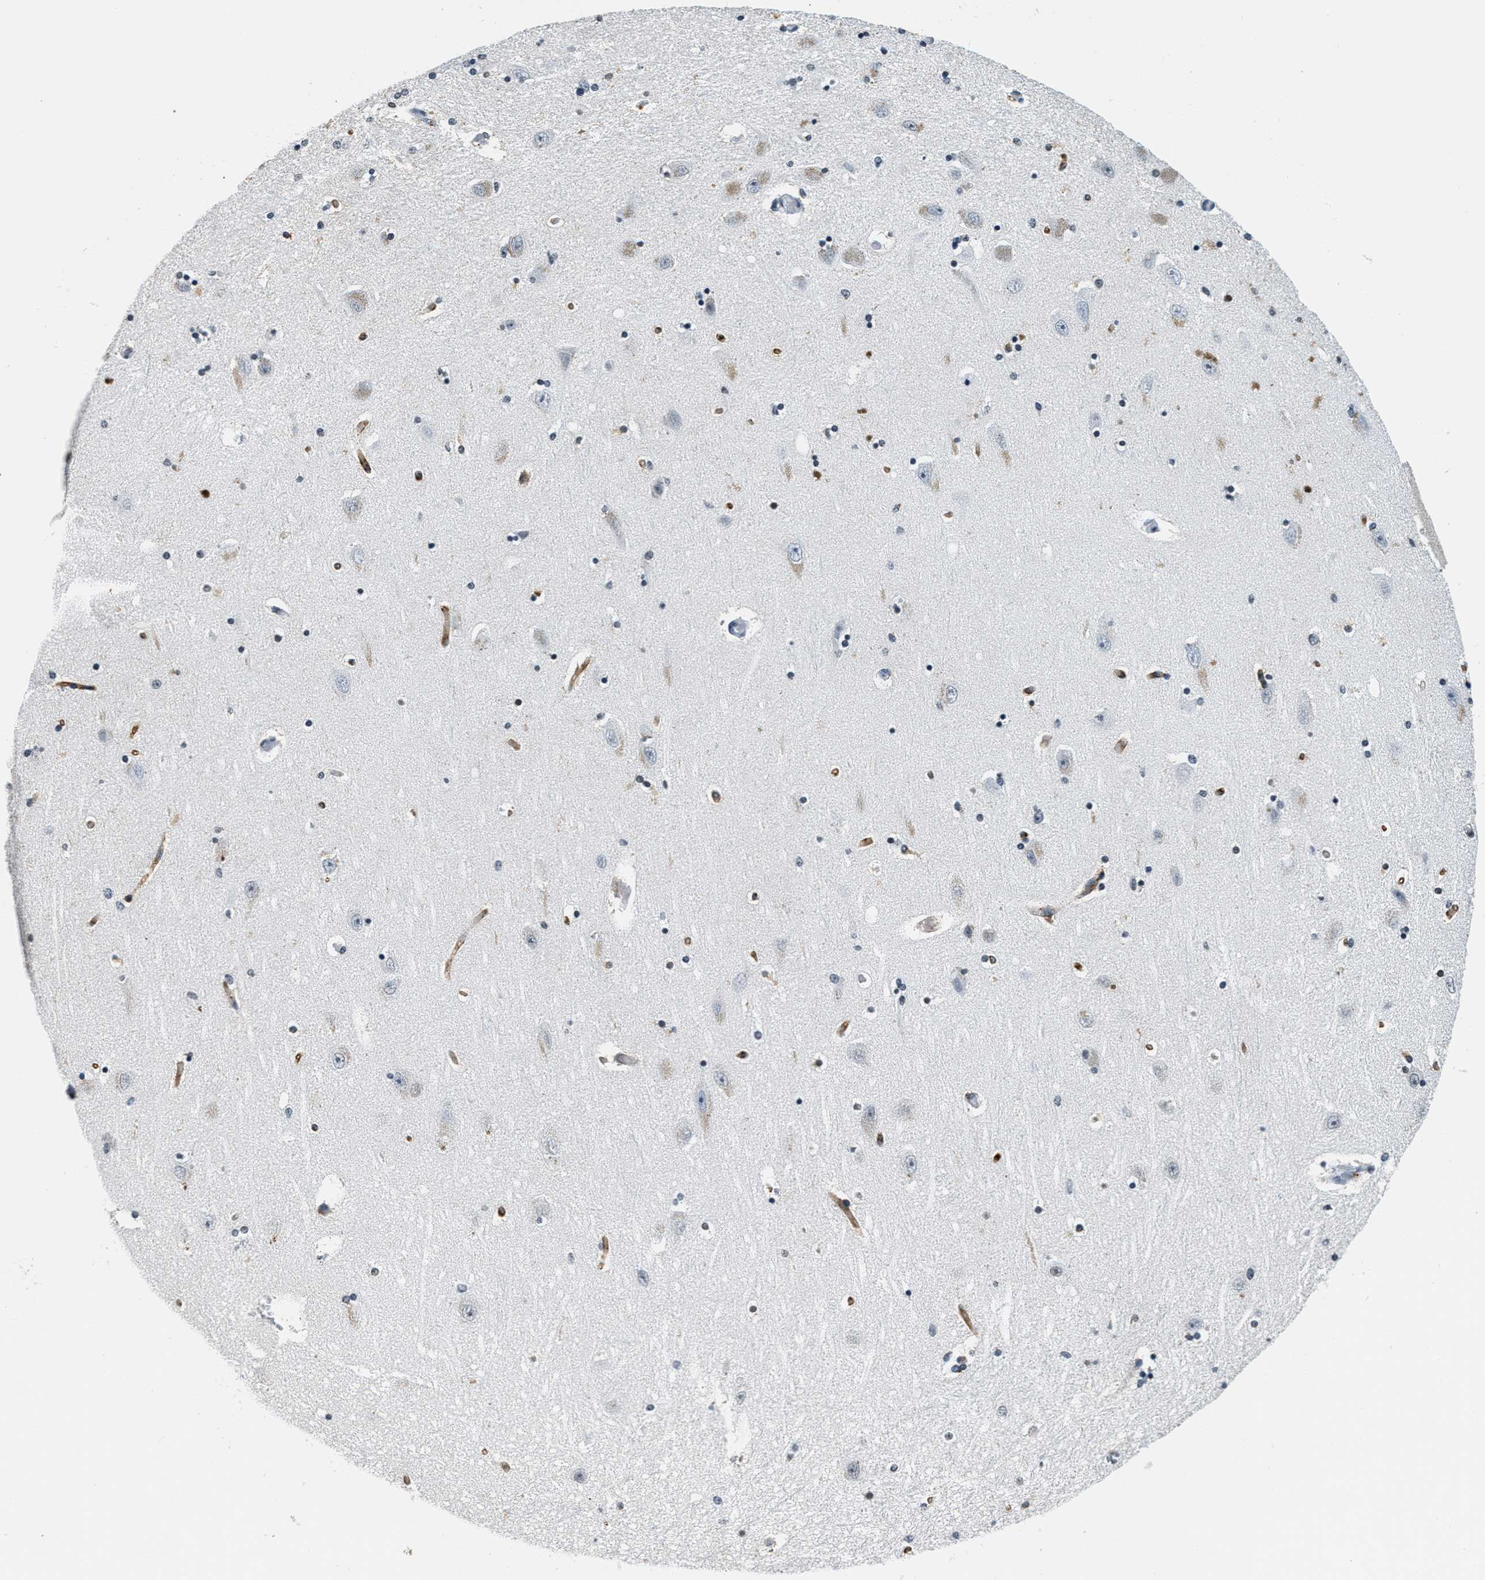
{"staining": {"intensity": "negative", "quantity": "none", "location": "none"}, "tissue": "hippocampus", "cell_type": "Glial cells", "image_type": "normal", "snomed": [{"axis": "morphology", "description": "Normal tissue, NOS"}, {"axis": "topography", "description": "Hippocampus"}], "caption": "High power microscopy micrograph of an immunohistochemistry (IHC) image of unremarkable hippocampus, revealing no significant expression in glial cells. Nuclei are stained in blue.", "gene": "CA4", "patient": {"sex": "female", "age": 54}}